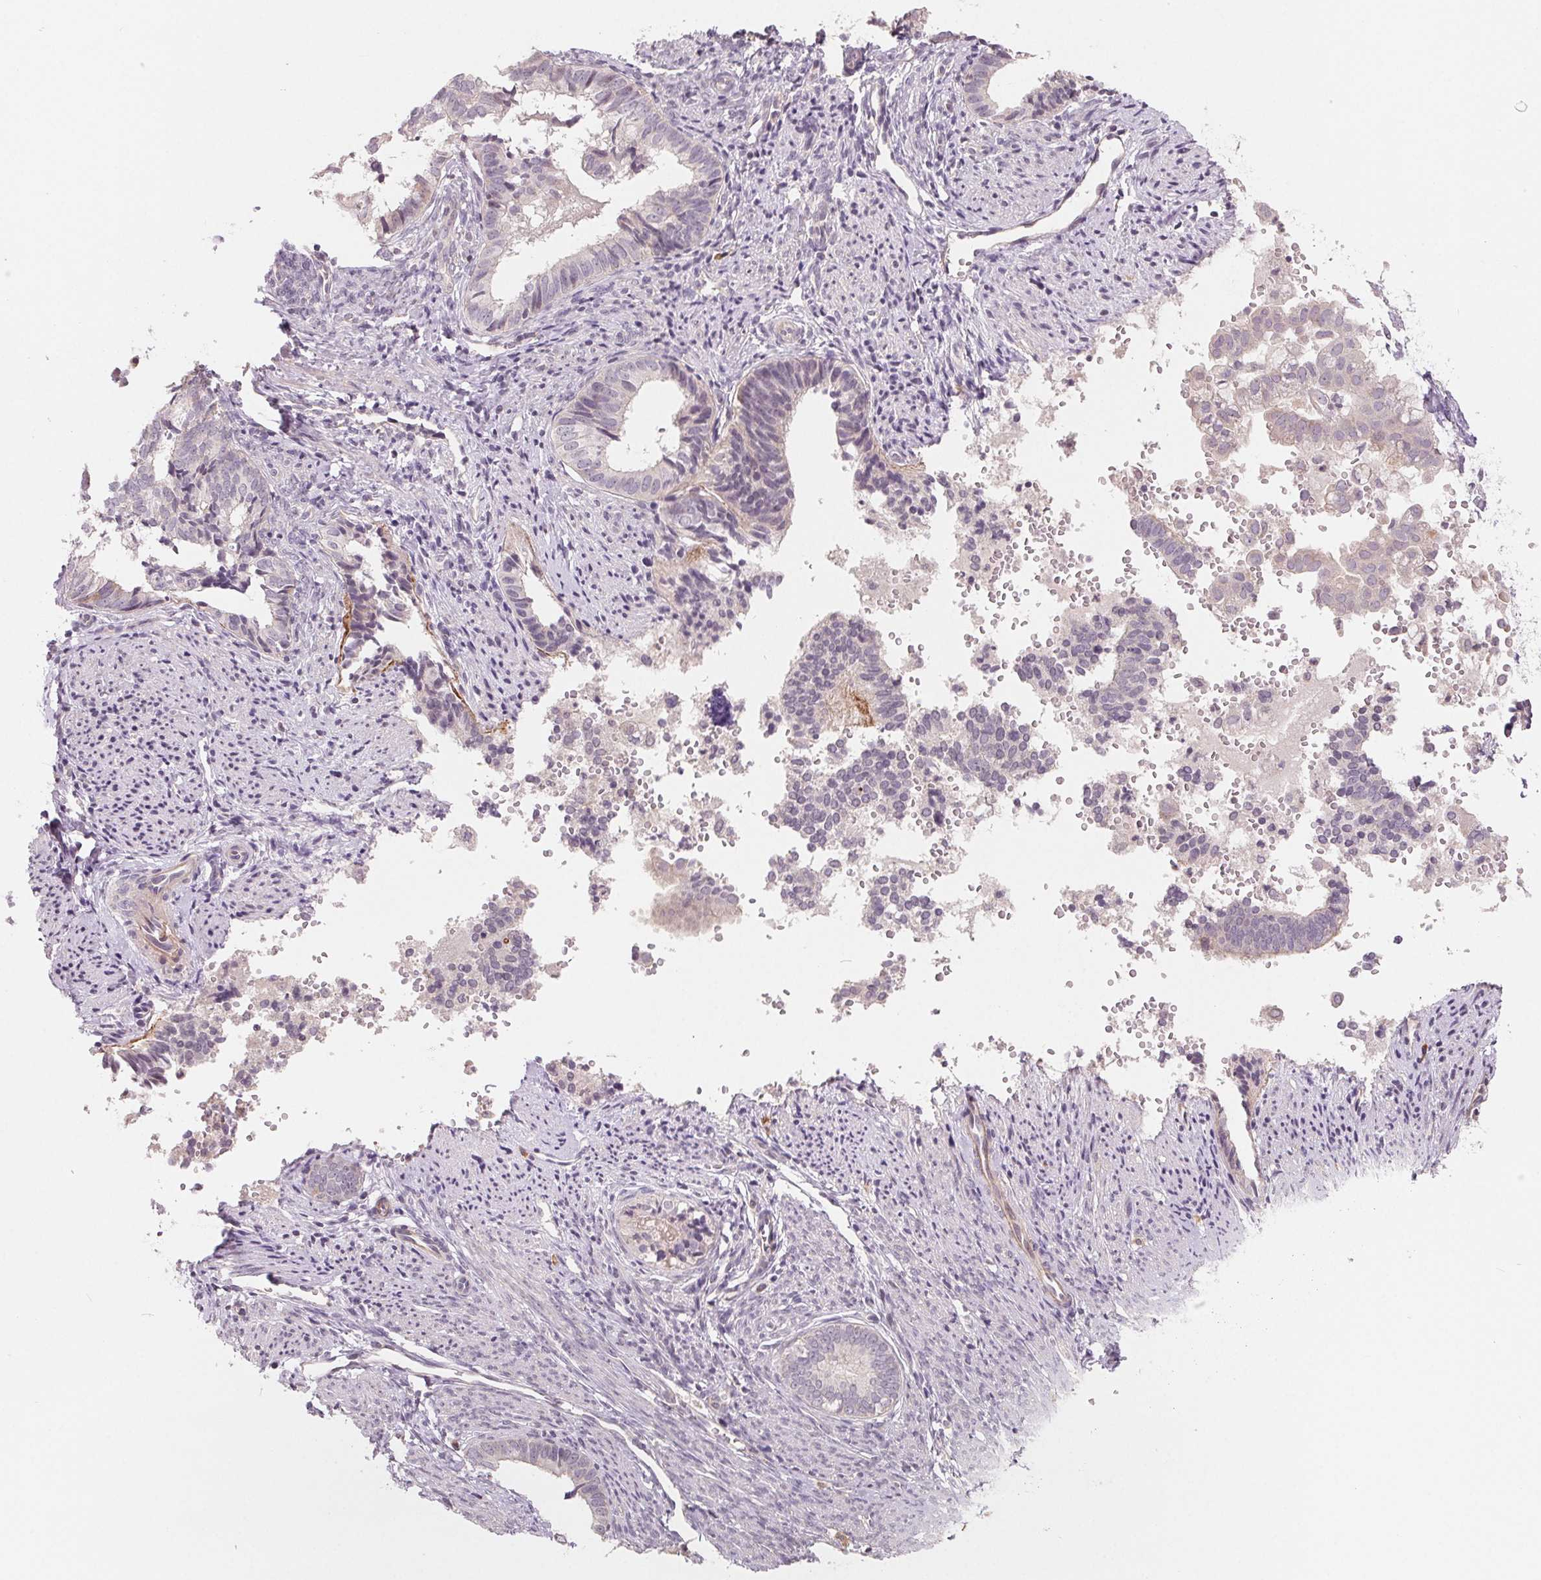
{"staining": {"intensity": "negative", "quantity": "none", "location": "none"}, "tissue": "endometrial cancer", "cell_type": "Tumor cells", "image_type": "cancer", "snomed": [{"axis": "morphology", "description": "Adenocarcinoma, NOS"}, {"axis": "topography", "description": "Endometrium"}], "caption": "Image shows no protein staining in tumor cells of endometrial adenocarcinoma tissue.", "gene": "AQP8", "patient": {"sex": "female", "age": 75}}